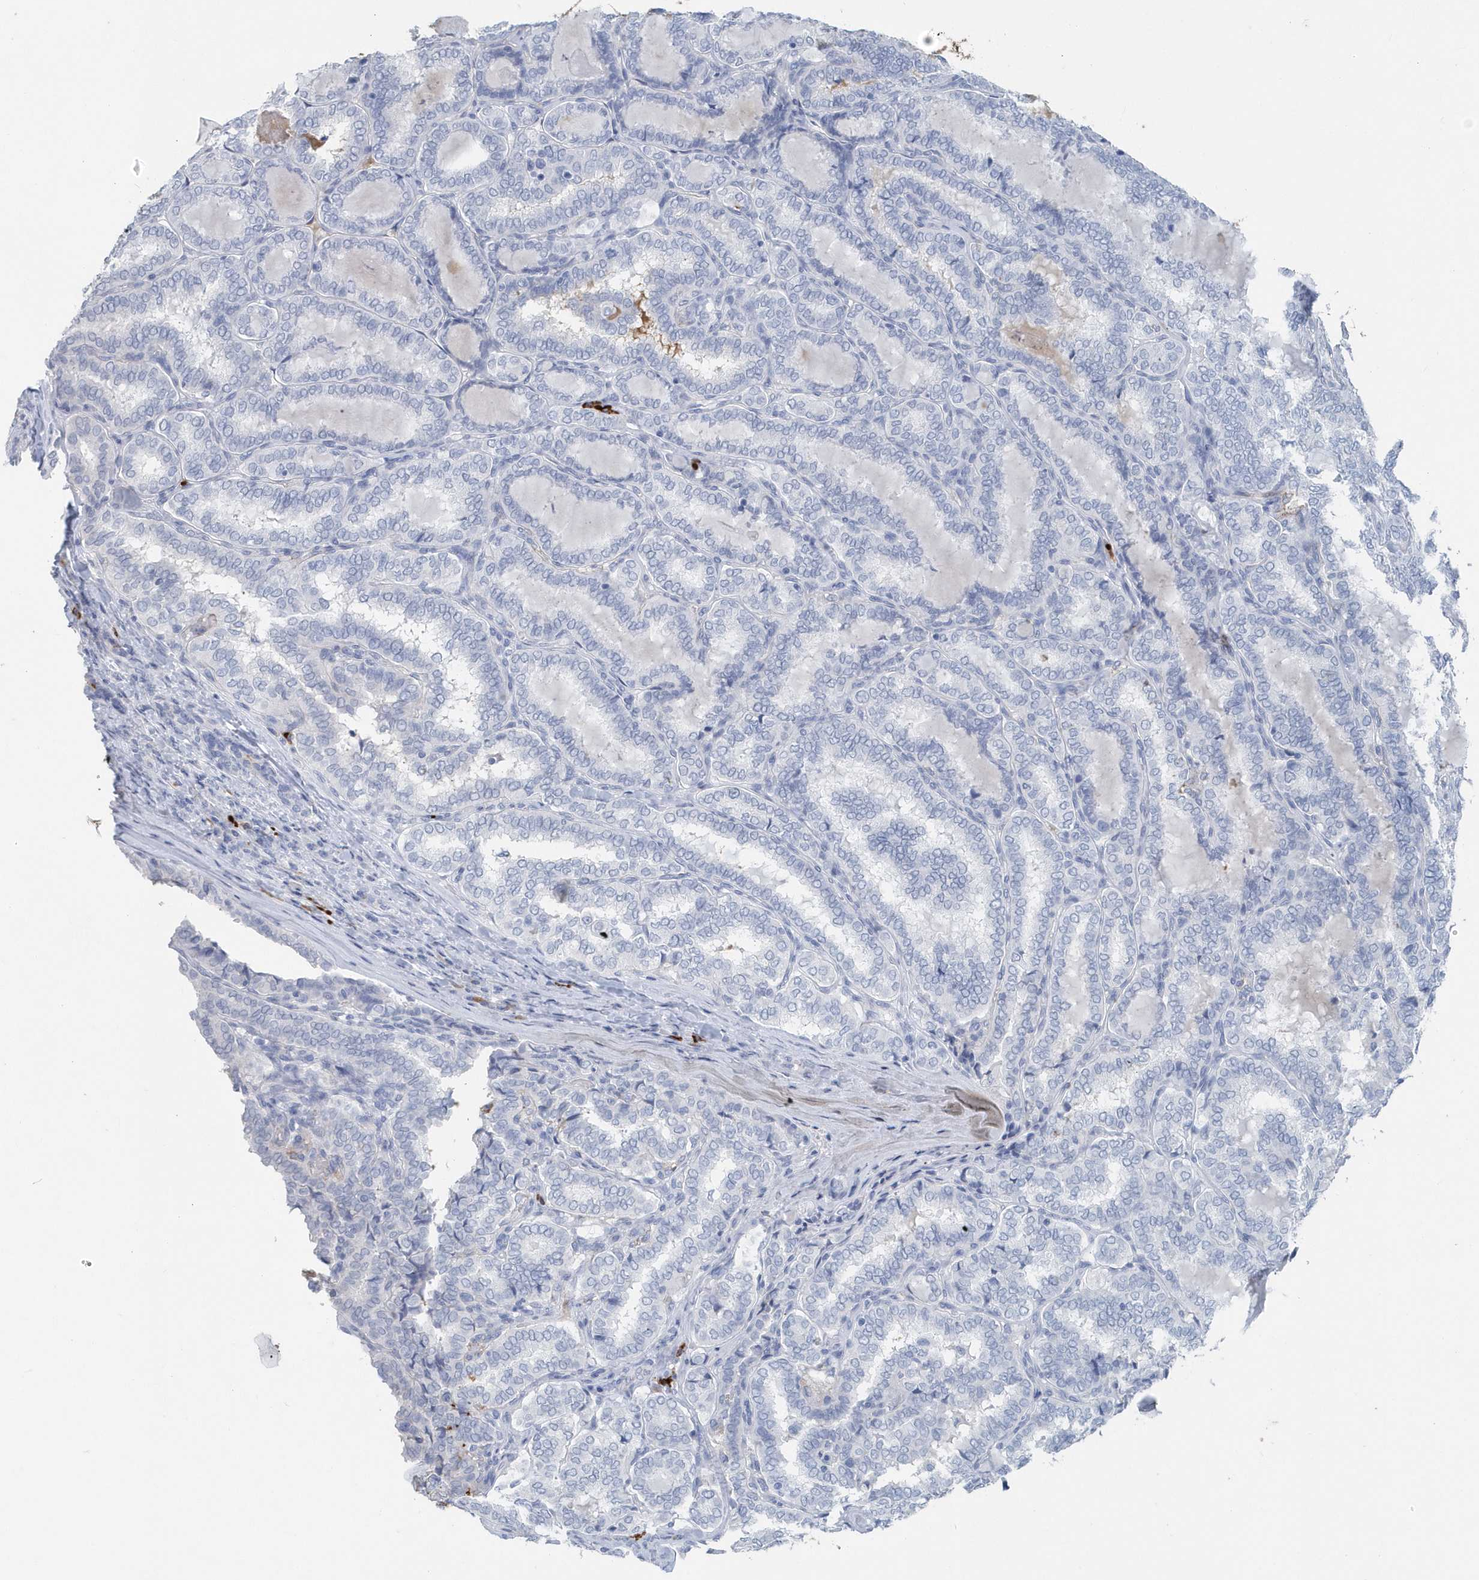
{"staining": {"intensity": "negative", "quantity": "none", "location": "none"}, "tissue": "thyroid cancer", "cell_type": "Tumor cells", "image_type": "cancer", "snomed": [{"axis": "morphology", "description": "Normal tissue, NOS"}, {"axis": "morphology", "description": "Papillary adenocarcinoma, NOS"}, {"axis": "topography", "description": "Thyroid gland"}], "caption": "A histopathology image of human thyroid papillary adenocarcinoma is negative for staining in tumor cells. (DAB (3,3'-diaminobenzidine) immunohistochemistry (IHC) with hematoxylin counter stain).", "gene": "JCHAIN", "patient": {"sex": "female", "age": 30}}